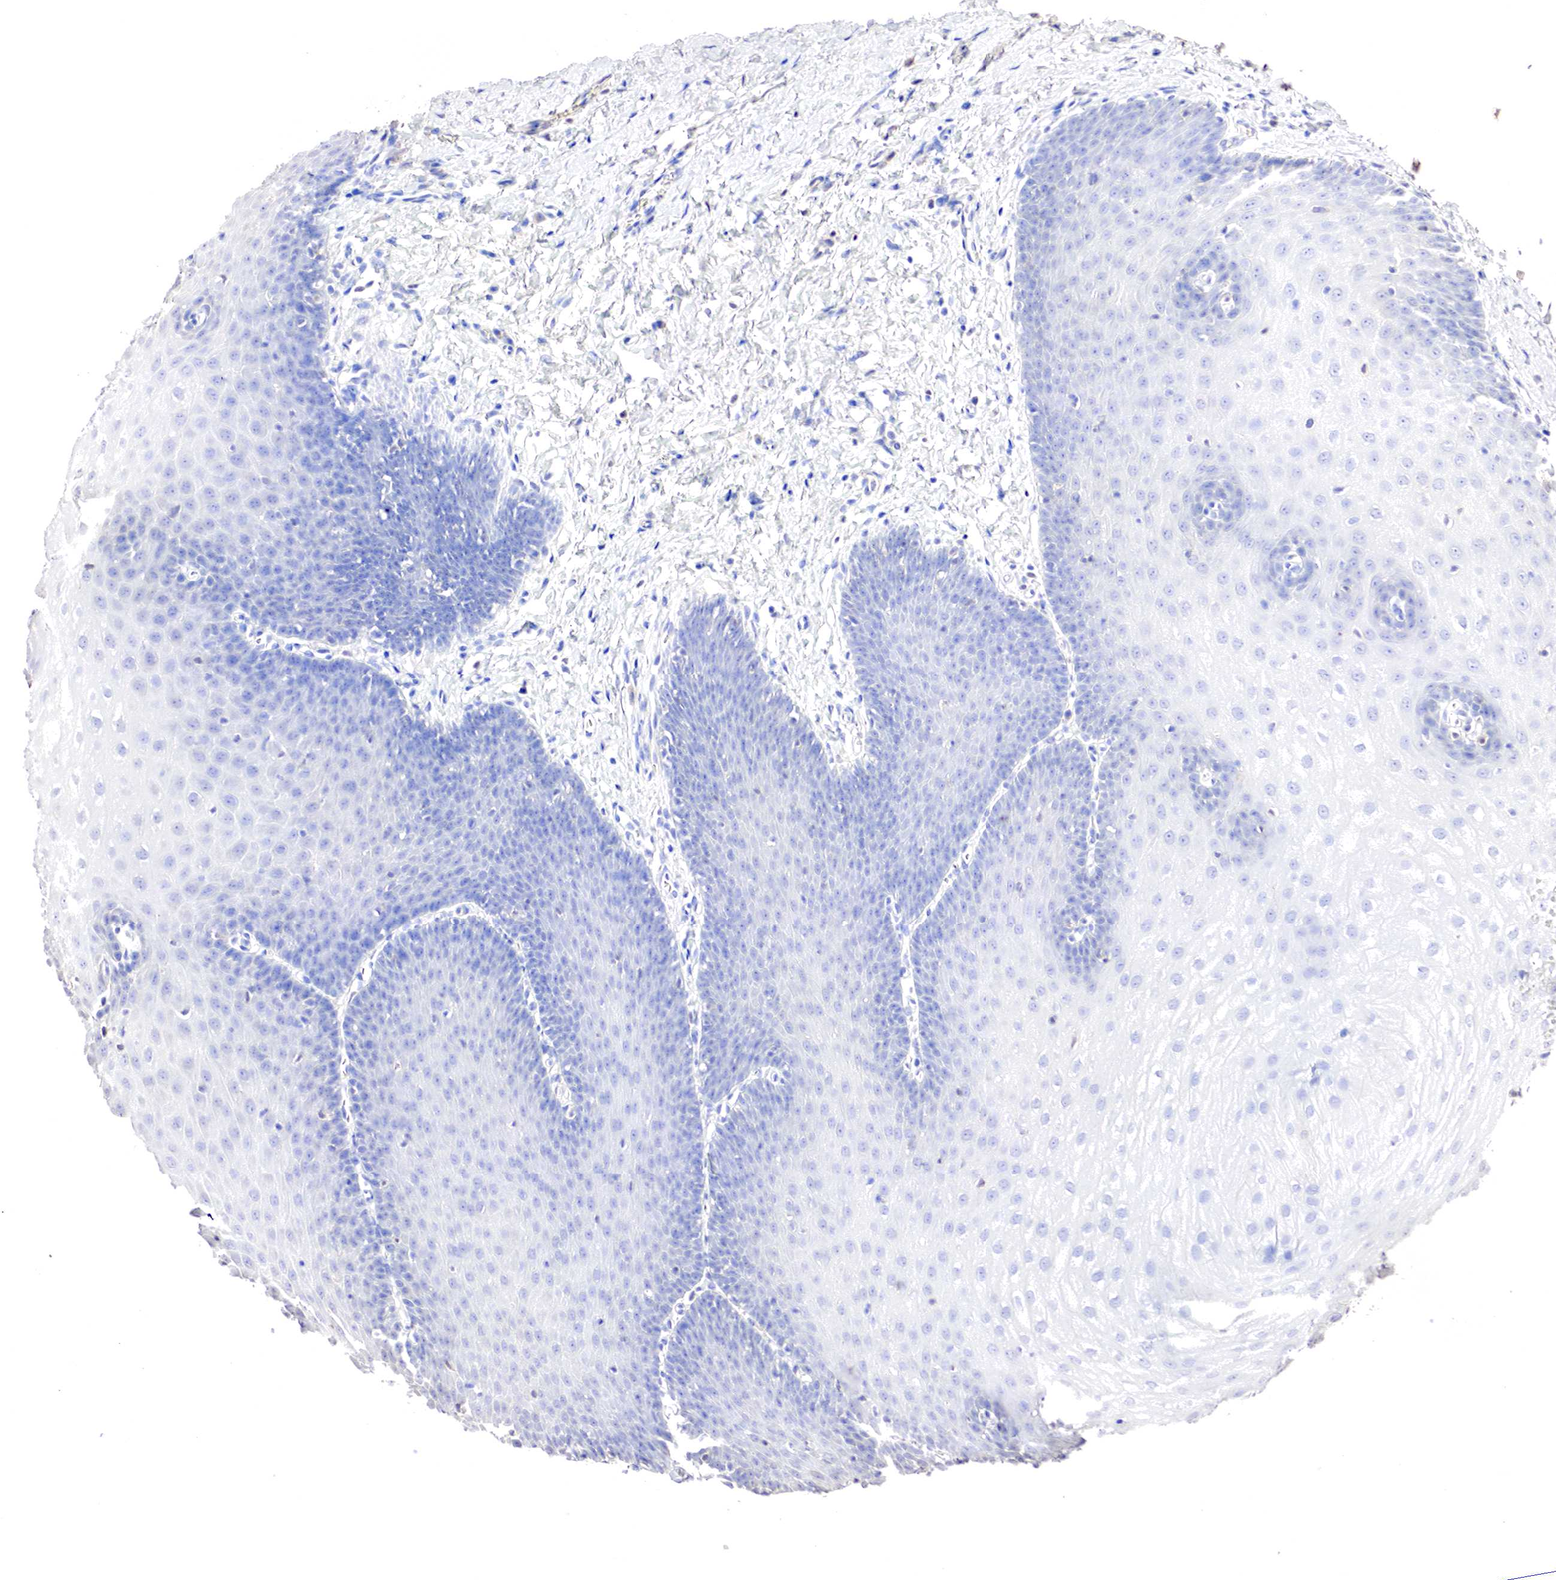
{"staining": {"intensity": "negative", "quantity": "none", "location": "none"}, "tissue": "esophagus", "cell_type": "Squamous epithelial cells", "image_type": "normal", "snomed": [{"axis": "morphology", "description": "Normal tissue, NOS"}, {"axis": "topography", "description": "Esophagus"}], "caption": "A histopathology image of esophagus stained for a protein shows no brown staining in squamous epithelial cells.", "gene": "GATA1", "patient": {"sex": "male", "age": 70}}